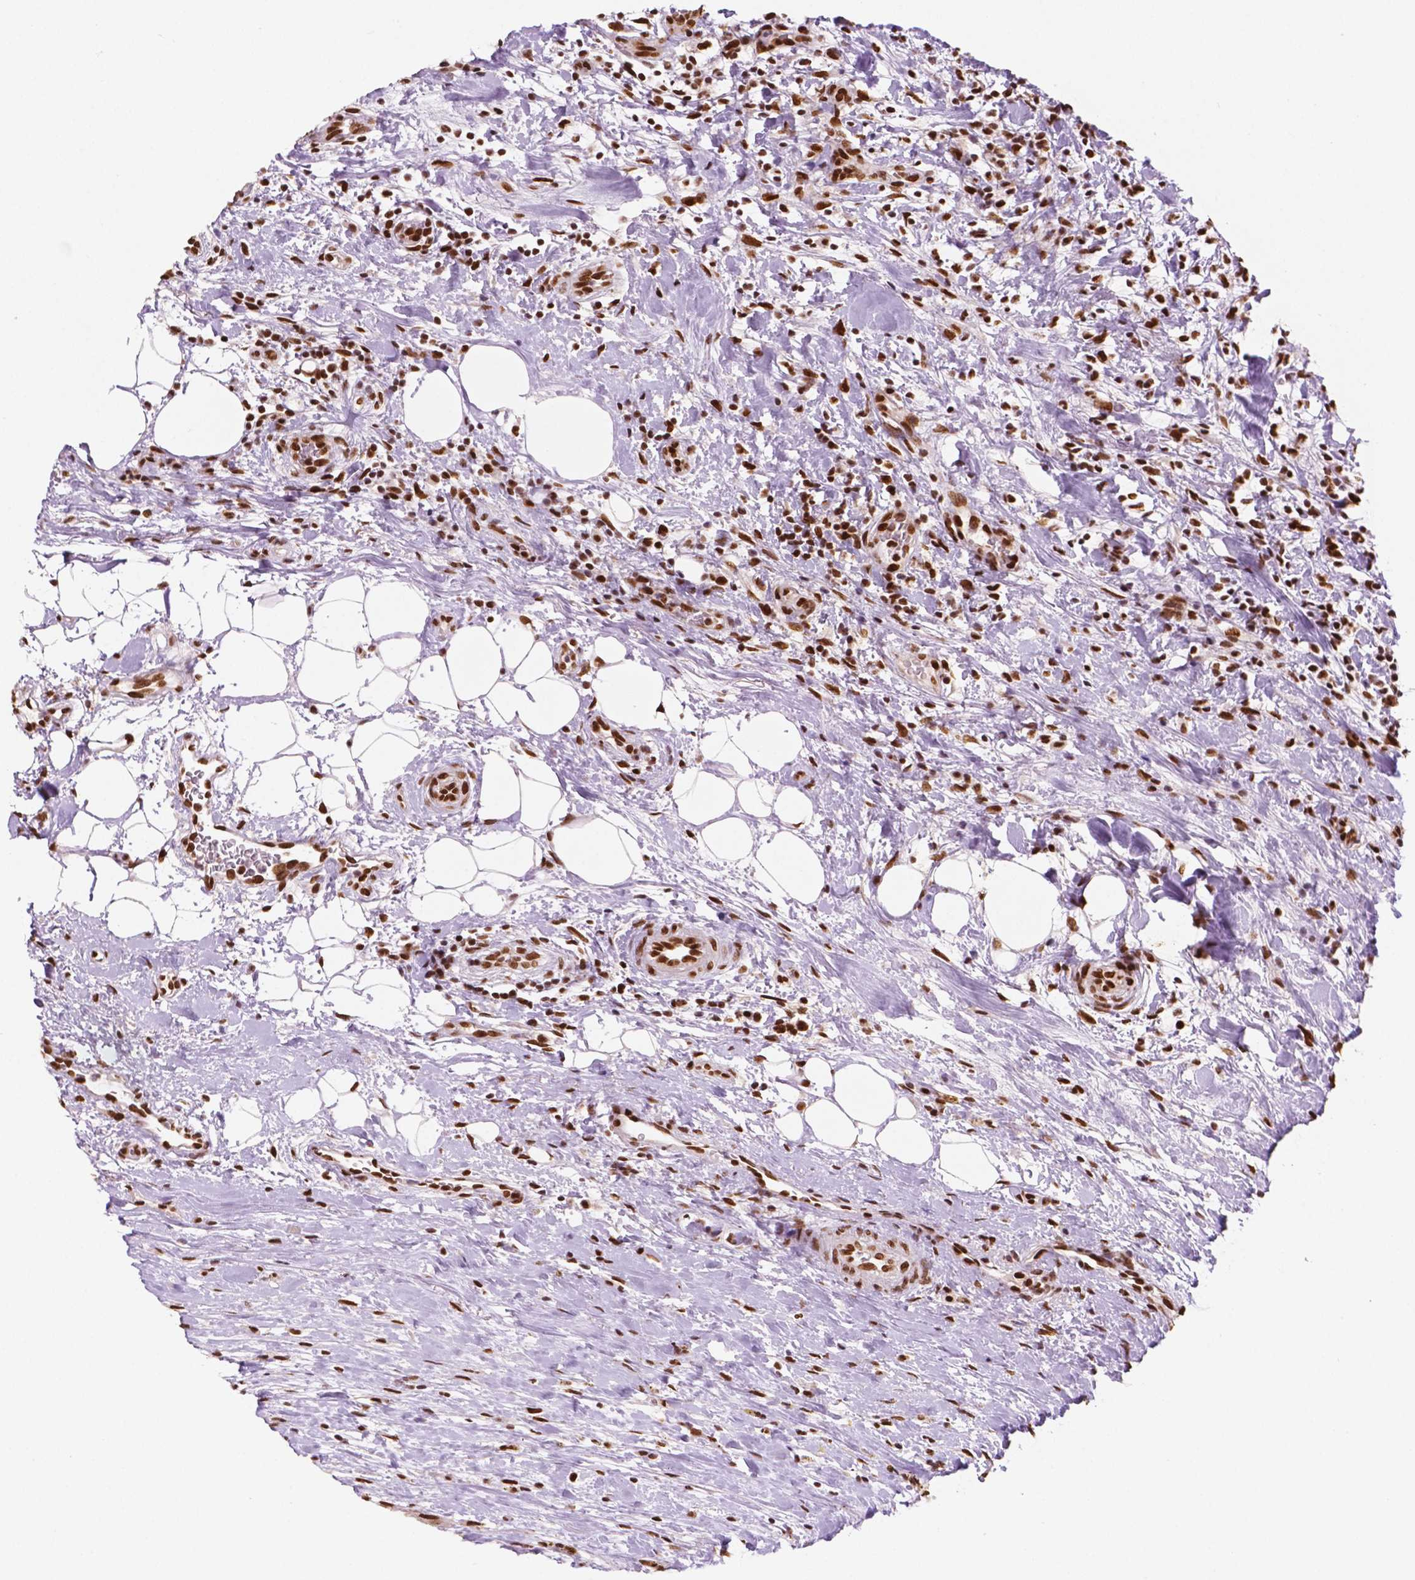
{"staining": {"intensity": "moderate", "quantity": "25%-75%", "location": "nuclear"}, "tissue": "renal cancer", "cell_type": "Tumor cells", "image_type": "cancer", "snomed": [{"axis": "morphology", "description": "Adenocarcinoma, NOS"}, {"axis": "topography", "description": "Kidney"}], "caption": "IHC (DAB (3,3'-diaminobenzidine)) staining of human renal cancer demonstrates moderate nuclear protein positivity in about 25%-75% of tumor cells.", "gene": "MLH1", "patient": {"sex": "male", "age": 59}}